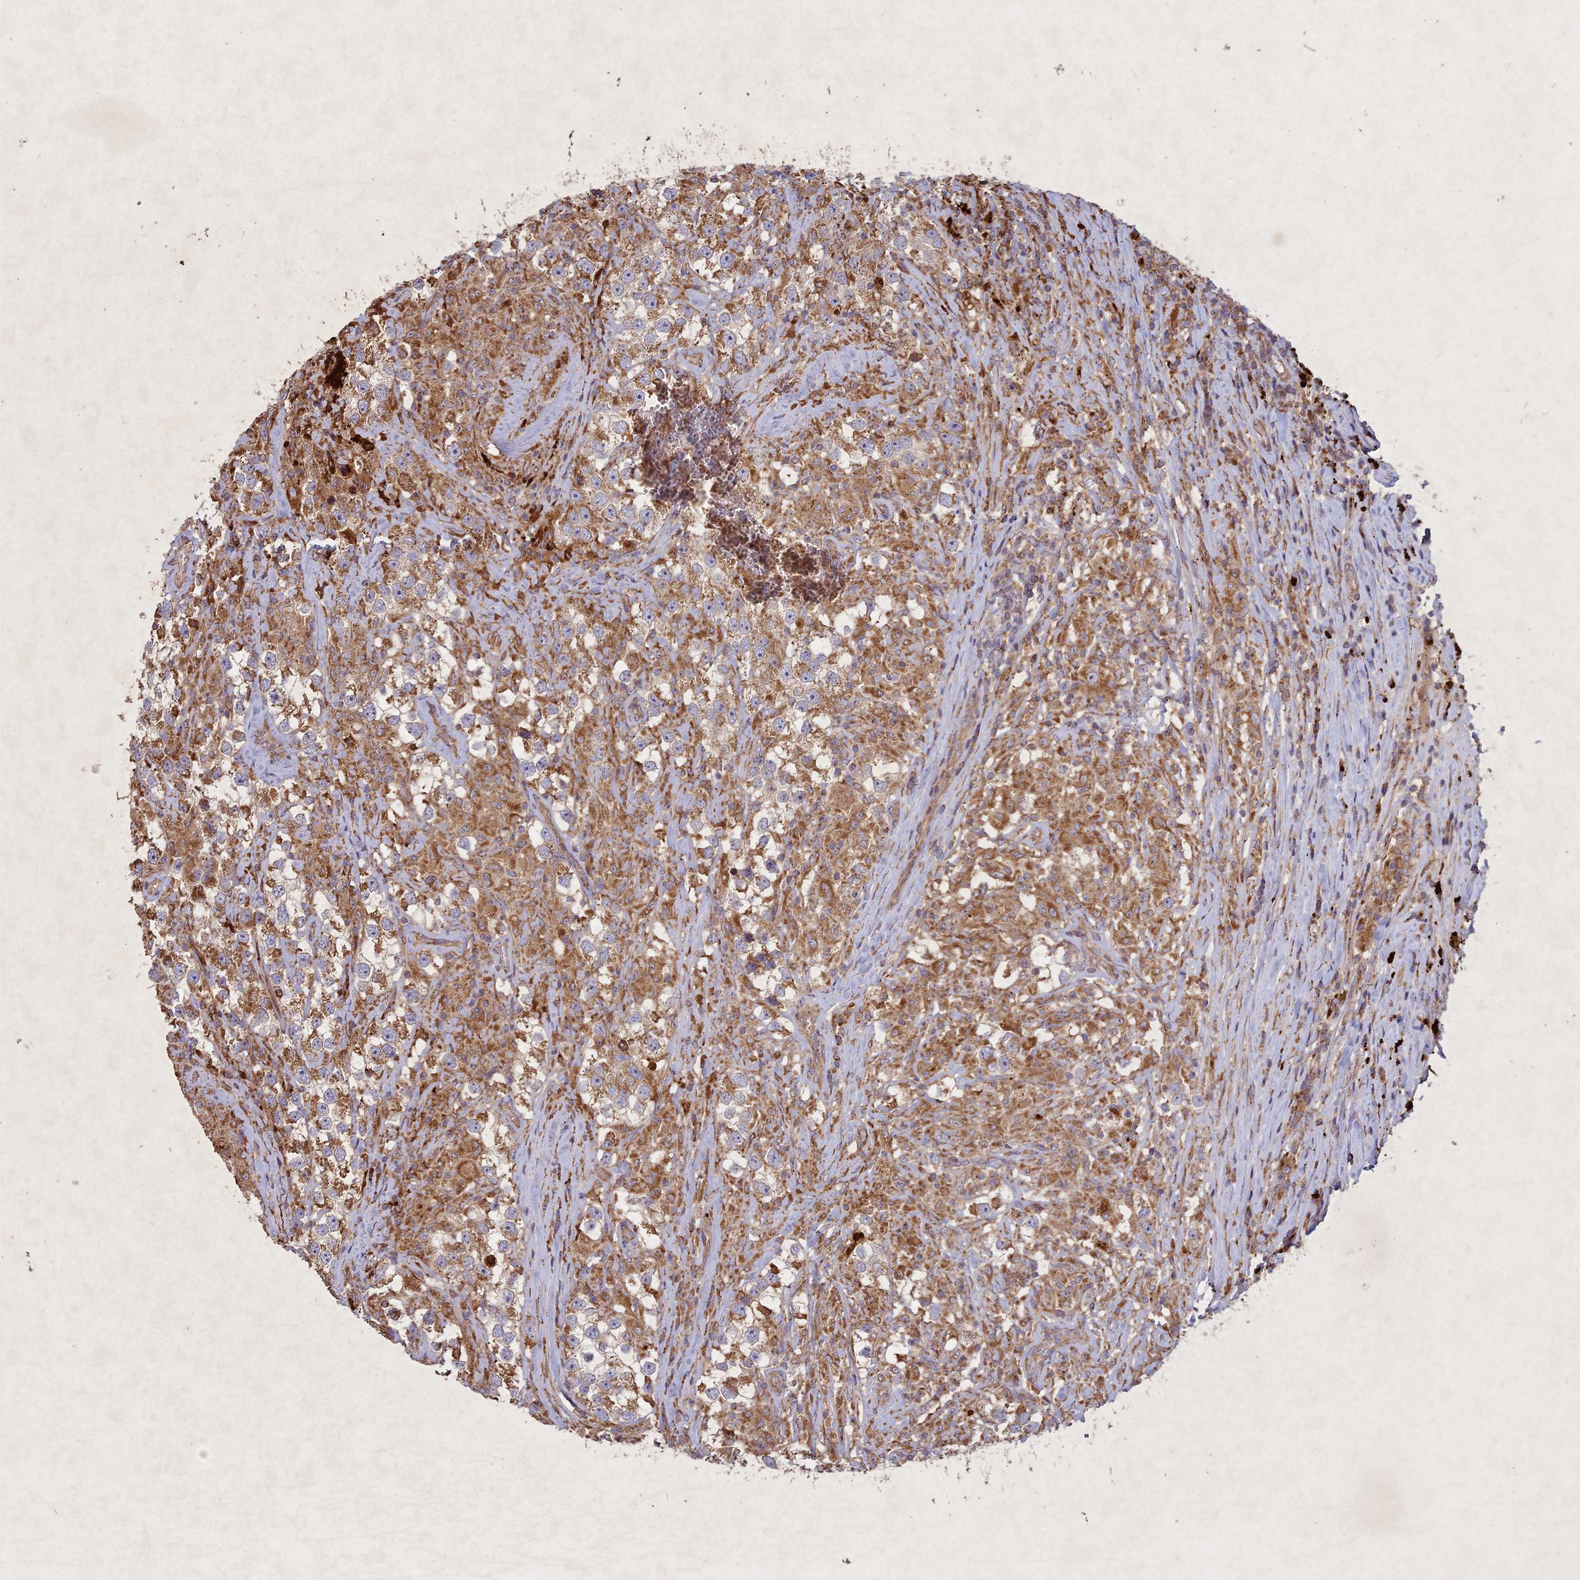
{"staining": {"intensity": "moderate", "quantity": ">75%", "location": "cytoplasmic/membranous"}, "tissue": "testis cancer", "cell_type": "Tumor cells", "image_type": "cancer", "snomed": [{"axis": "morphology", "description": "Seminoma, NOS"}, {"axis": "topography", "description": "Testis"}], "caption": "Testis cancer (seminoma) tissue exhibits moderate cytoplasmic/membranous positivity in about >75% of tumor cells, visualized by immunohistochemistry. The staining is performed using DAB (3,3'-diaminobenzidine) brown chromogen to label protein expression. The nuclei are counter-stained blue using hematoxylin.", "gene": "CIAO2B", "patient": {"sex": "male", "age": 46}}